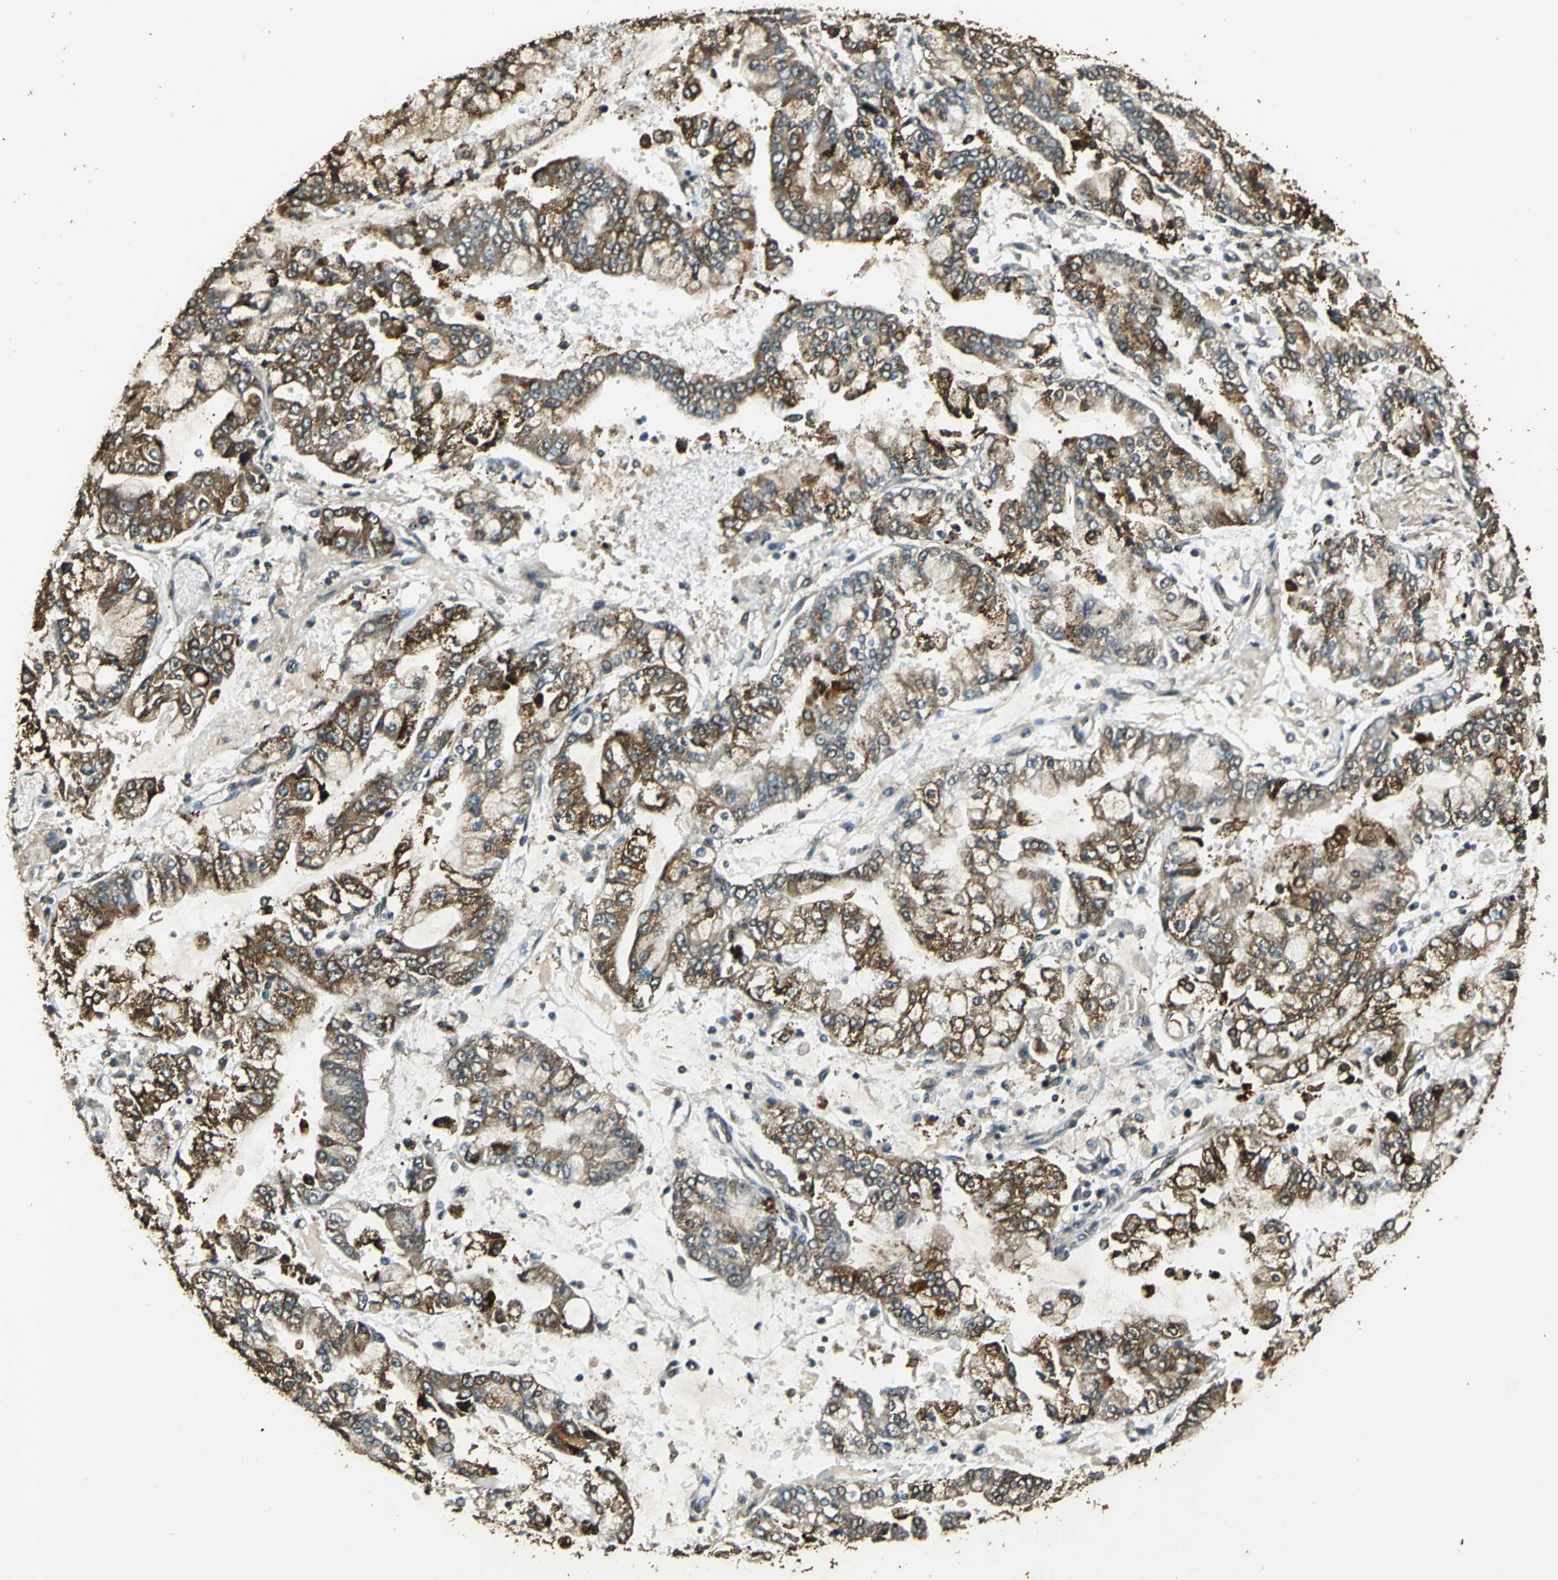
{"staining": {"intensity": "strong", "quantity": ">75%", "location": "cytoplasmic/membranous"}, "tissue": "stomach cancer", "cell_type": "Tumor cells", "image_type": "cancer", "snomed": [{"axis": "morphology", "description": "Adenocarcinoma, NOS"}, {"axis": "topography", "description": "Stomach"}], "caption": "Strong cytoplasmic/membranous expression for a protein is identified in approximately >75% of tumor cells of stomach cancer (adenocarcinoma) using immunohistochemistry.", "gene": "TMPRSS4", "patient": {"sex": "male", "age": 76}}